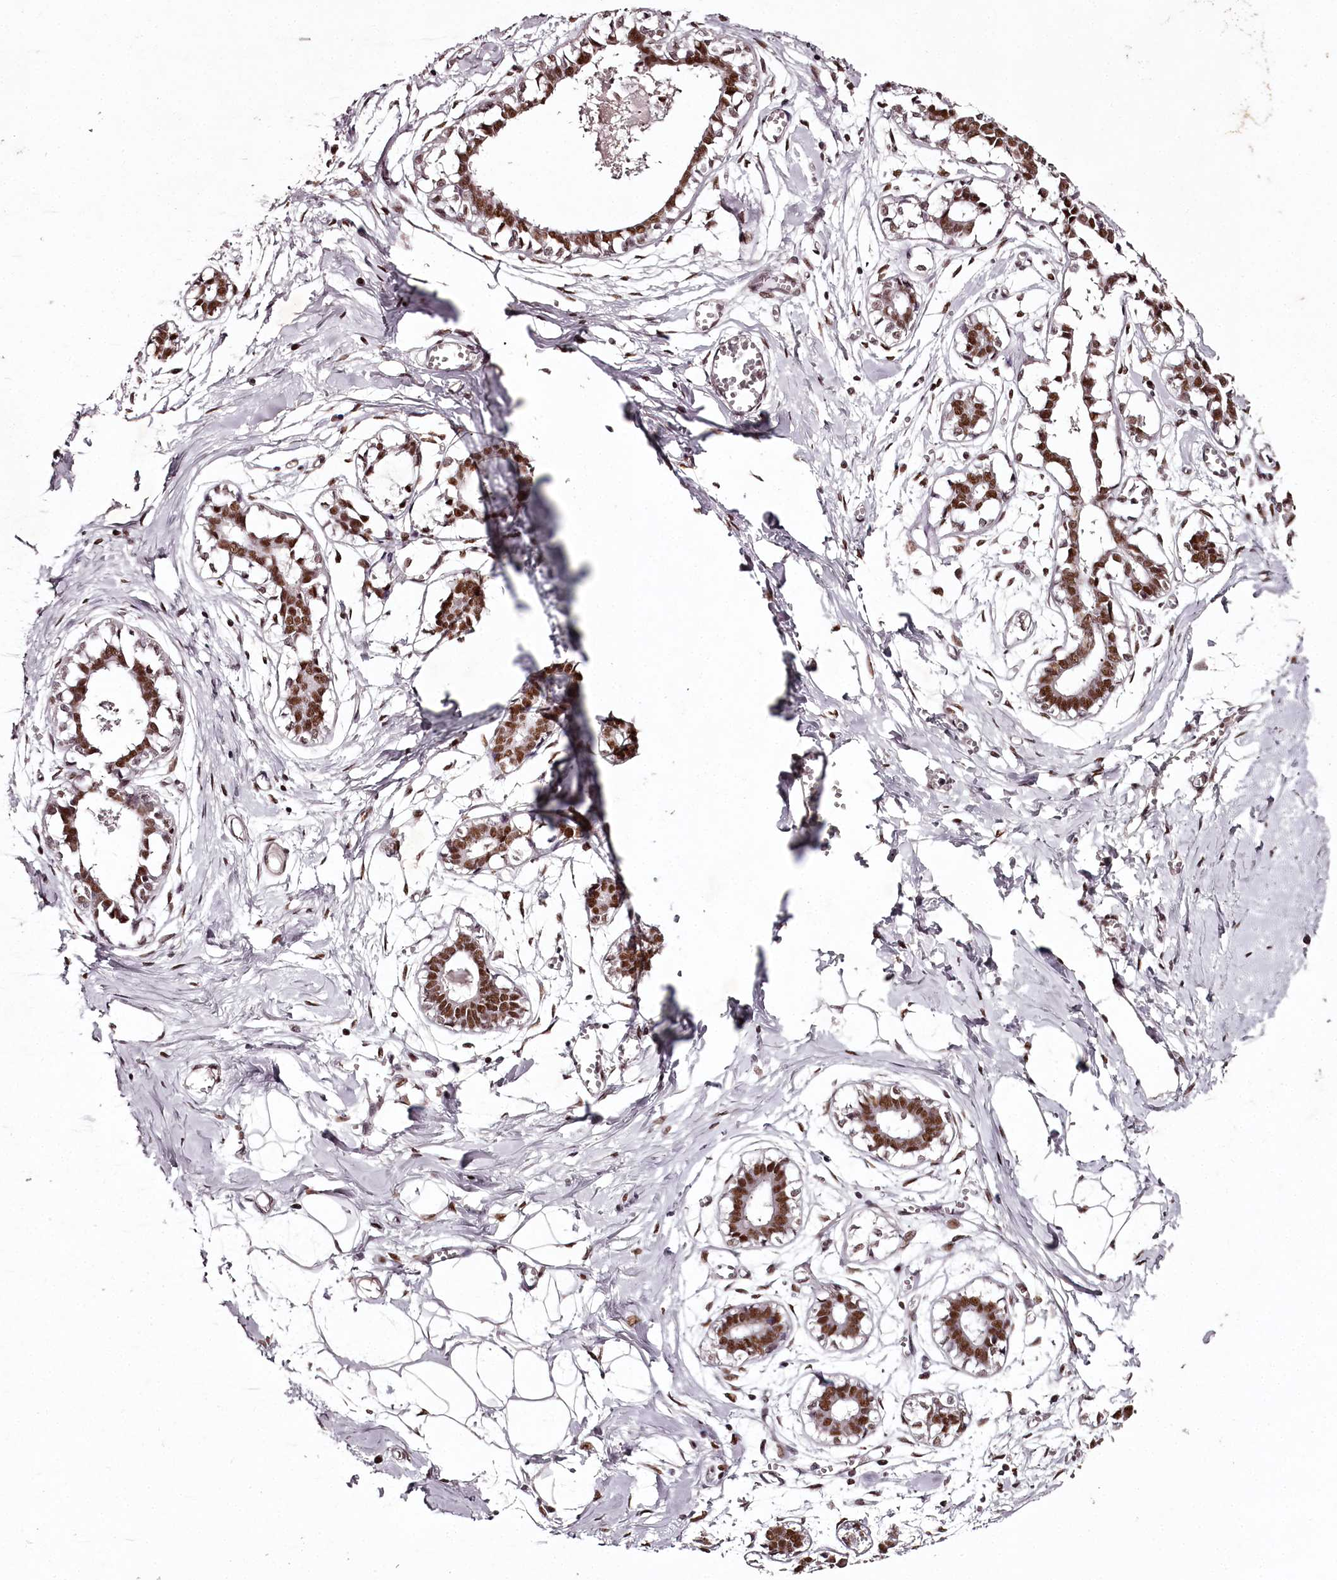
{"staining": {"intensity": "strong", "quantity": ">75%", "location": "nuclear"}, "tissue": "breast", "cell_type": "Adipocytes", "image_type": "normal", "snomed": [{"axis": "morphology", "description": "Normal tissue, NOS"}, {"axis": "topography", "description": "Breast"}], "caption": "Benign breast shows strong nuclear staining in approximately >75% of adipocytes (DAB = brown stain, brightfield microscopy at high magnification)..", "gene": "PSPC1", "patient": {"sex": "female", "age": 27}}